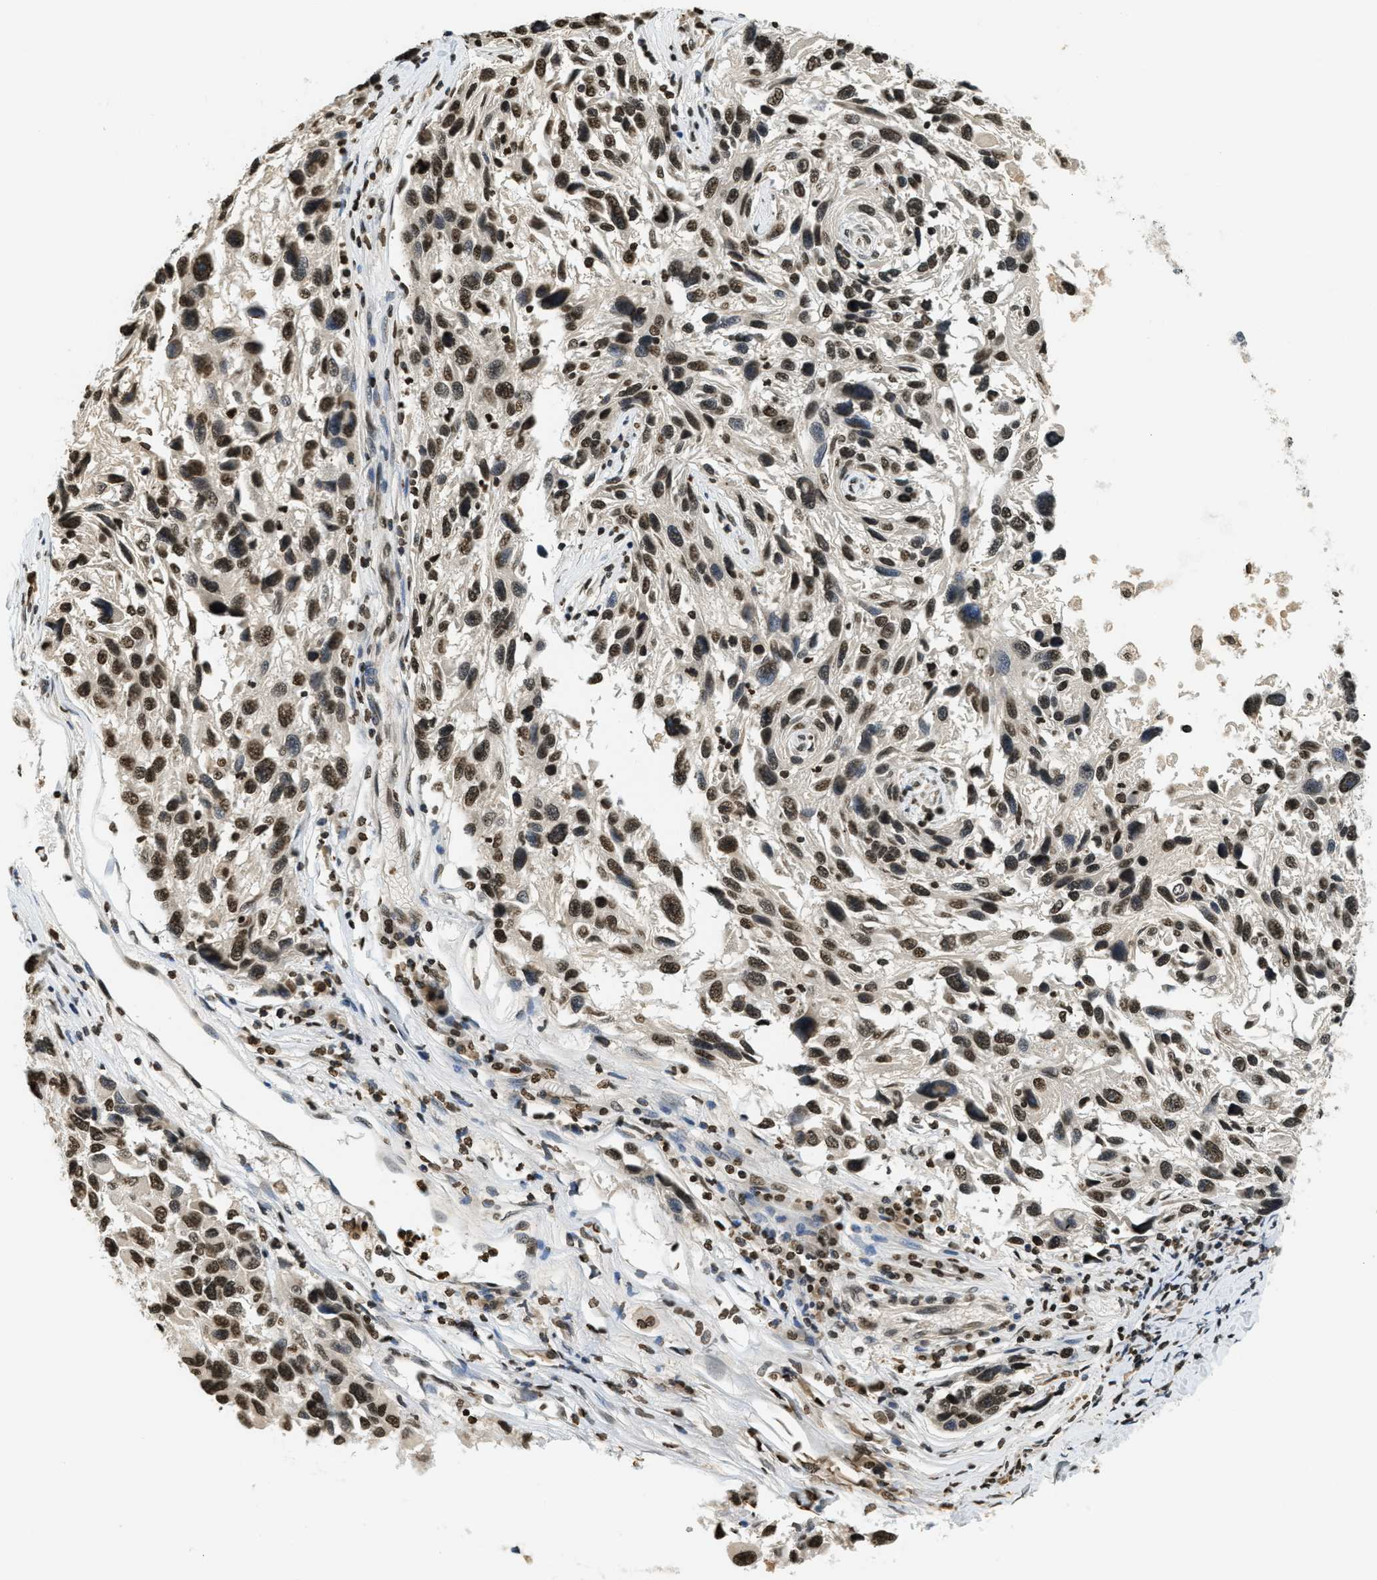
{"staining": {"intensity": "moderate", "quantity": ">75%", "location": "nuclear"}, "tissue": "melanoma", "cell_type": "Tumor cells", "image_type": "cancer", "snomed": [{"axis": "morphology", "description": "Malignant melanoma, NOS"}, {"axis": "topography", "description": "Skin"}], "caption": "Moderate nuclear protein staining is present in approximately >75% of tumor cells in melanoma.", "gene": "LDB2", "patient": {"sex": "male", "age": 53}}